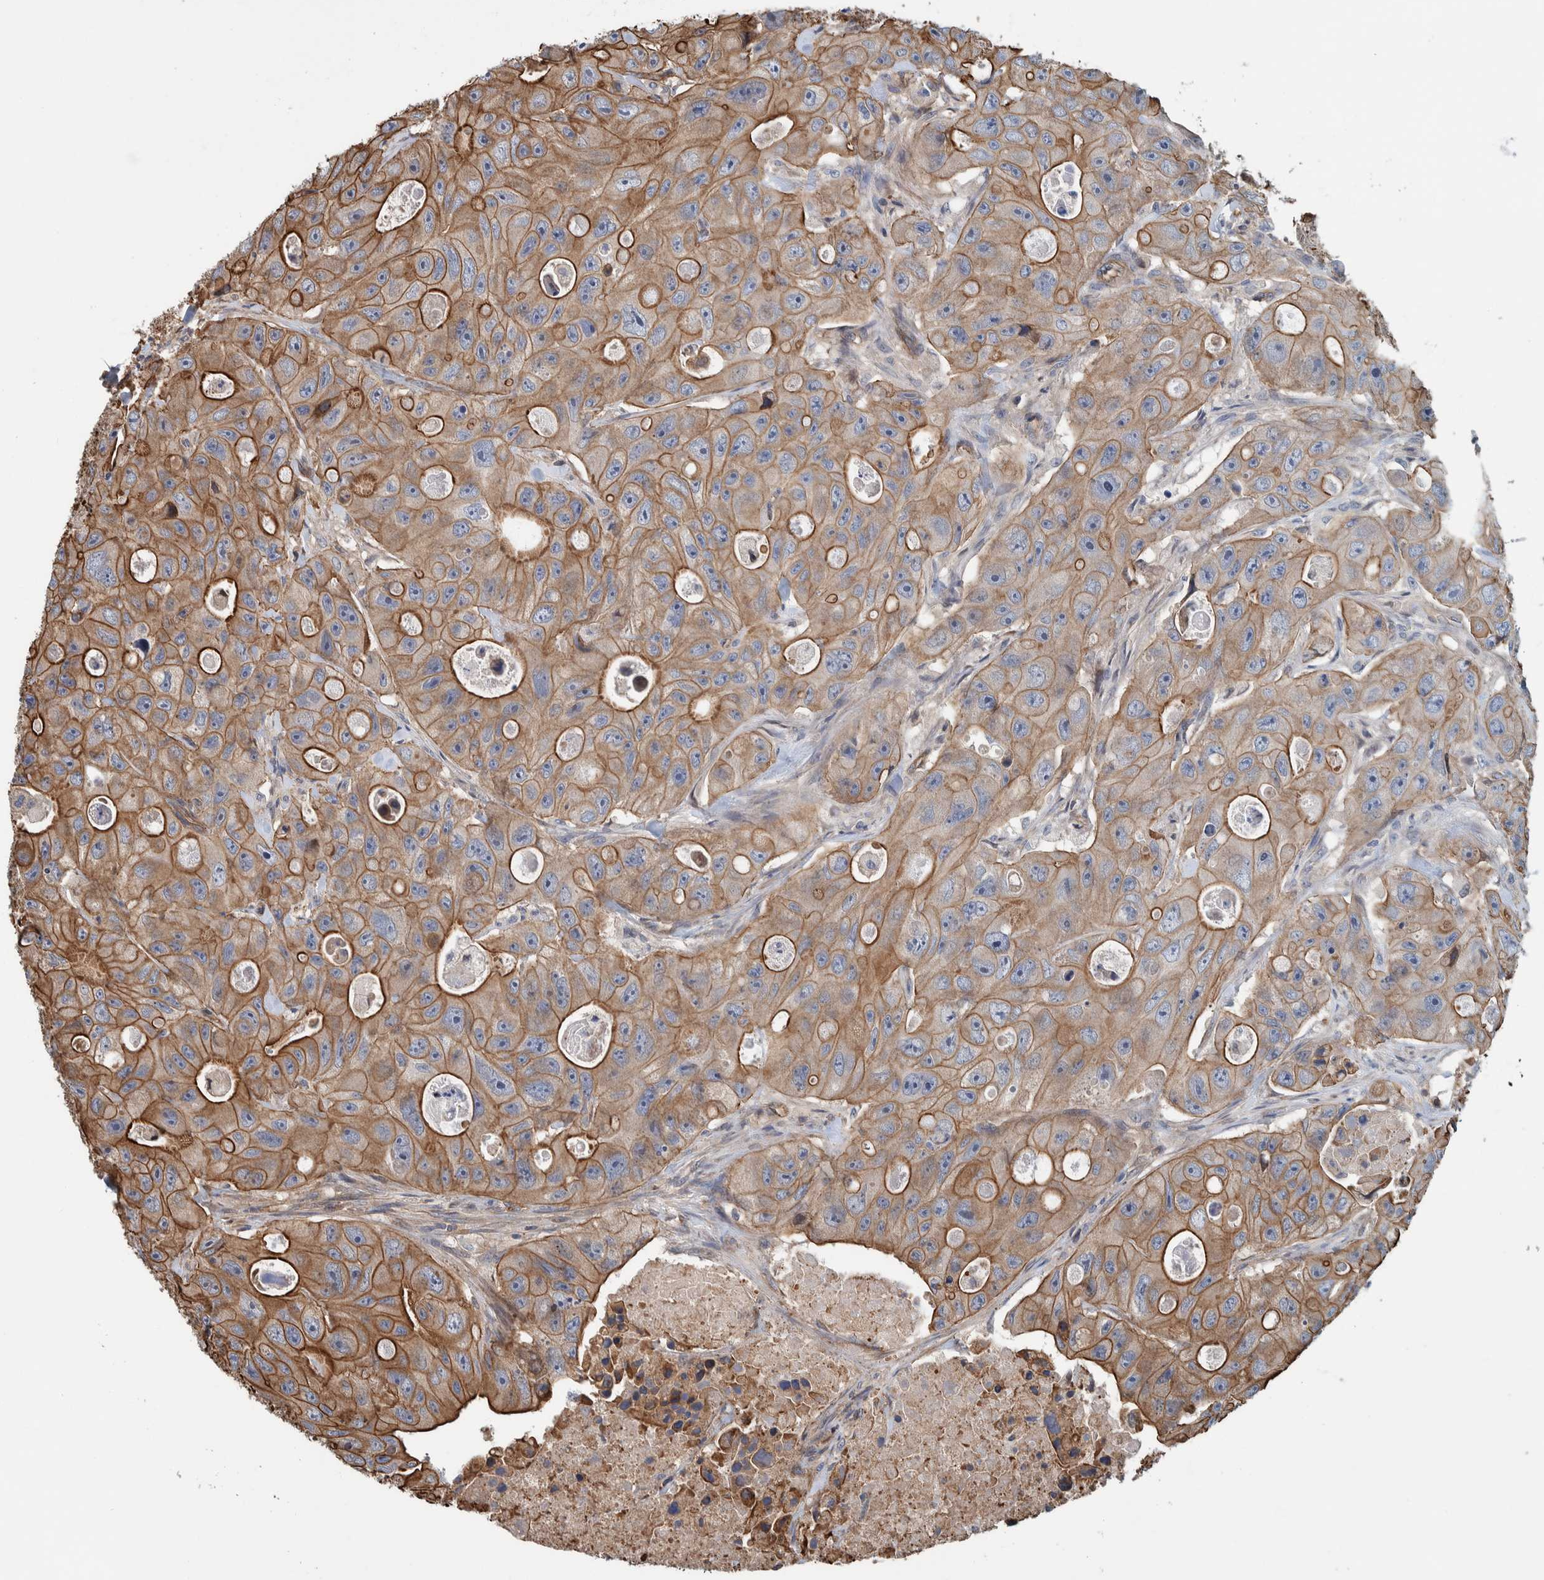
{"staining": {"intensity": "moderate", "quantity": ">75%", "location": "cytoplasmic/membranous"}, "tissue": "colorectal cancer", "cell_type": "Tumor cells", "image_type": "cancer", "snomed": [{"axis": "morphology", "description": "Adenocarcinoma, NOS"}, {"axis": "topography", "description": "Colon"}], "caption": "Tumor cells demonstrate medium levels of moderate cytoplasmic/membranous expression in about >75% of cells in adenocarcinoma (colorectal). (Stains: DAB in brown, nuclei in blue, Microscopy: brightfield microscopy at high magnification).", "gene": "PKD1L1", "patient": {"sex": "female", "age": 46}}